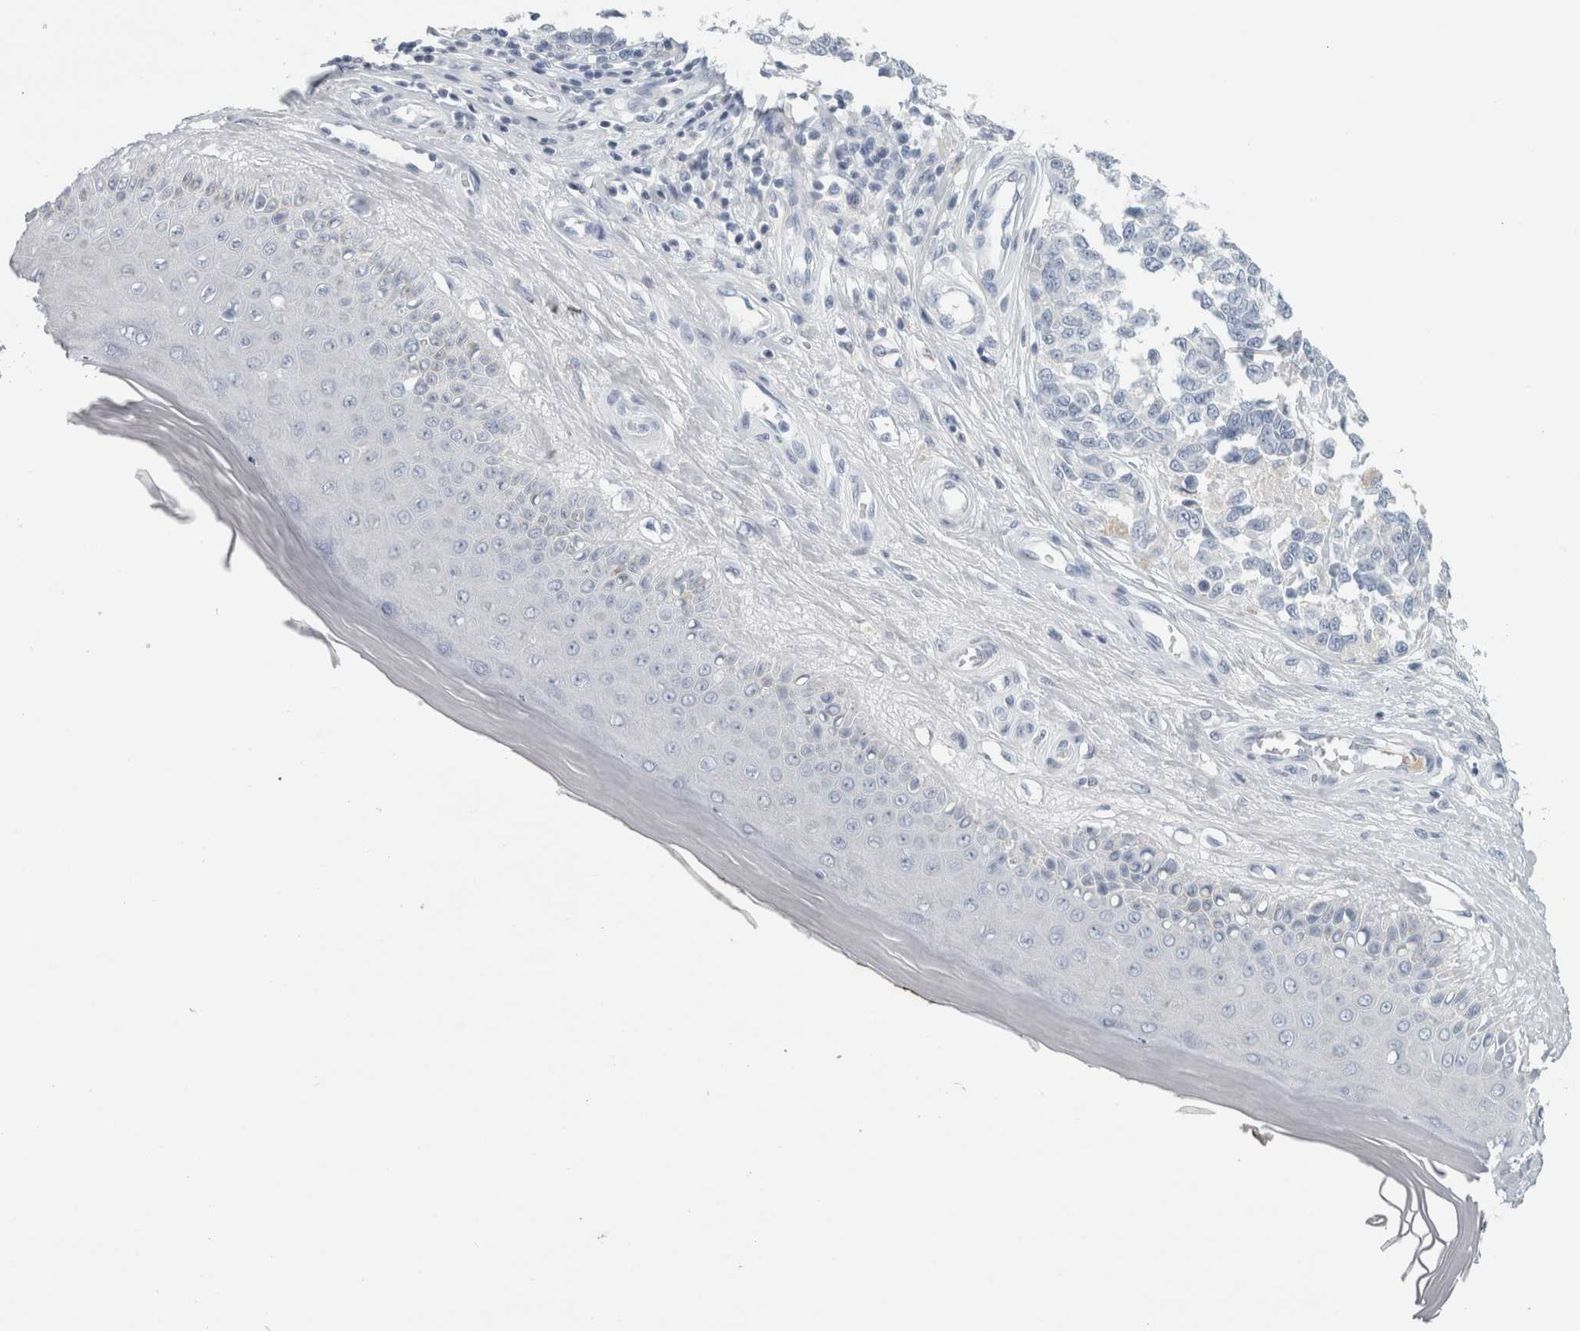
{"staining": {"intensity": "negative", "quantity": "none", "location": "none"}, "tissue": "melanoma", "cell_type": "Tumor cells", "image_type": "cancer", "snomed": [{"axis": "morphology", "description": "Malignant melanoma, NOS"}, {"axis": "topography", "description": "Skin"}], "caption": "Image shows no protein staining in tumor cells of malignant melanoma tissue.", "gene": "TSPAN8", "patient": {"sex": "female", "age": 64}}